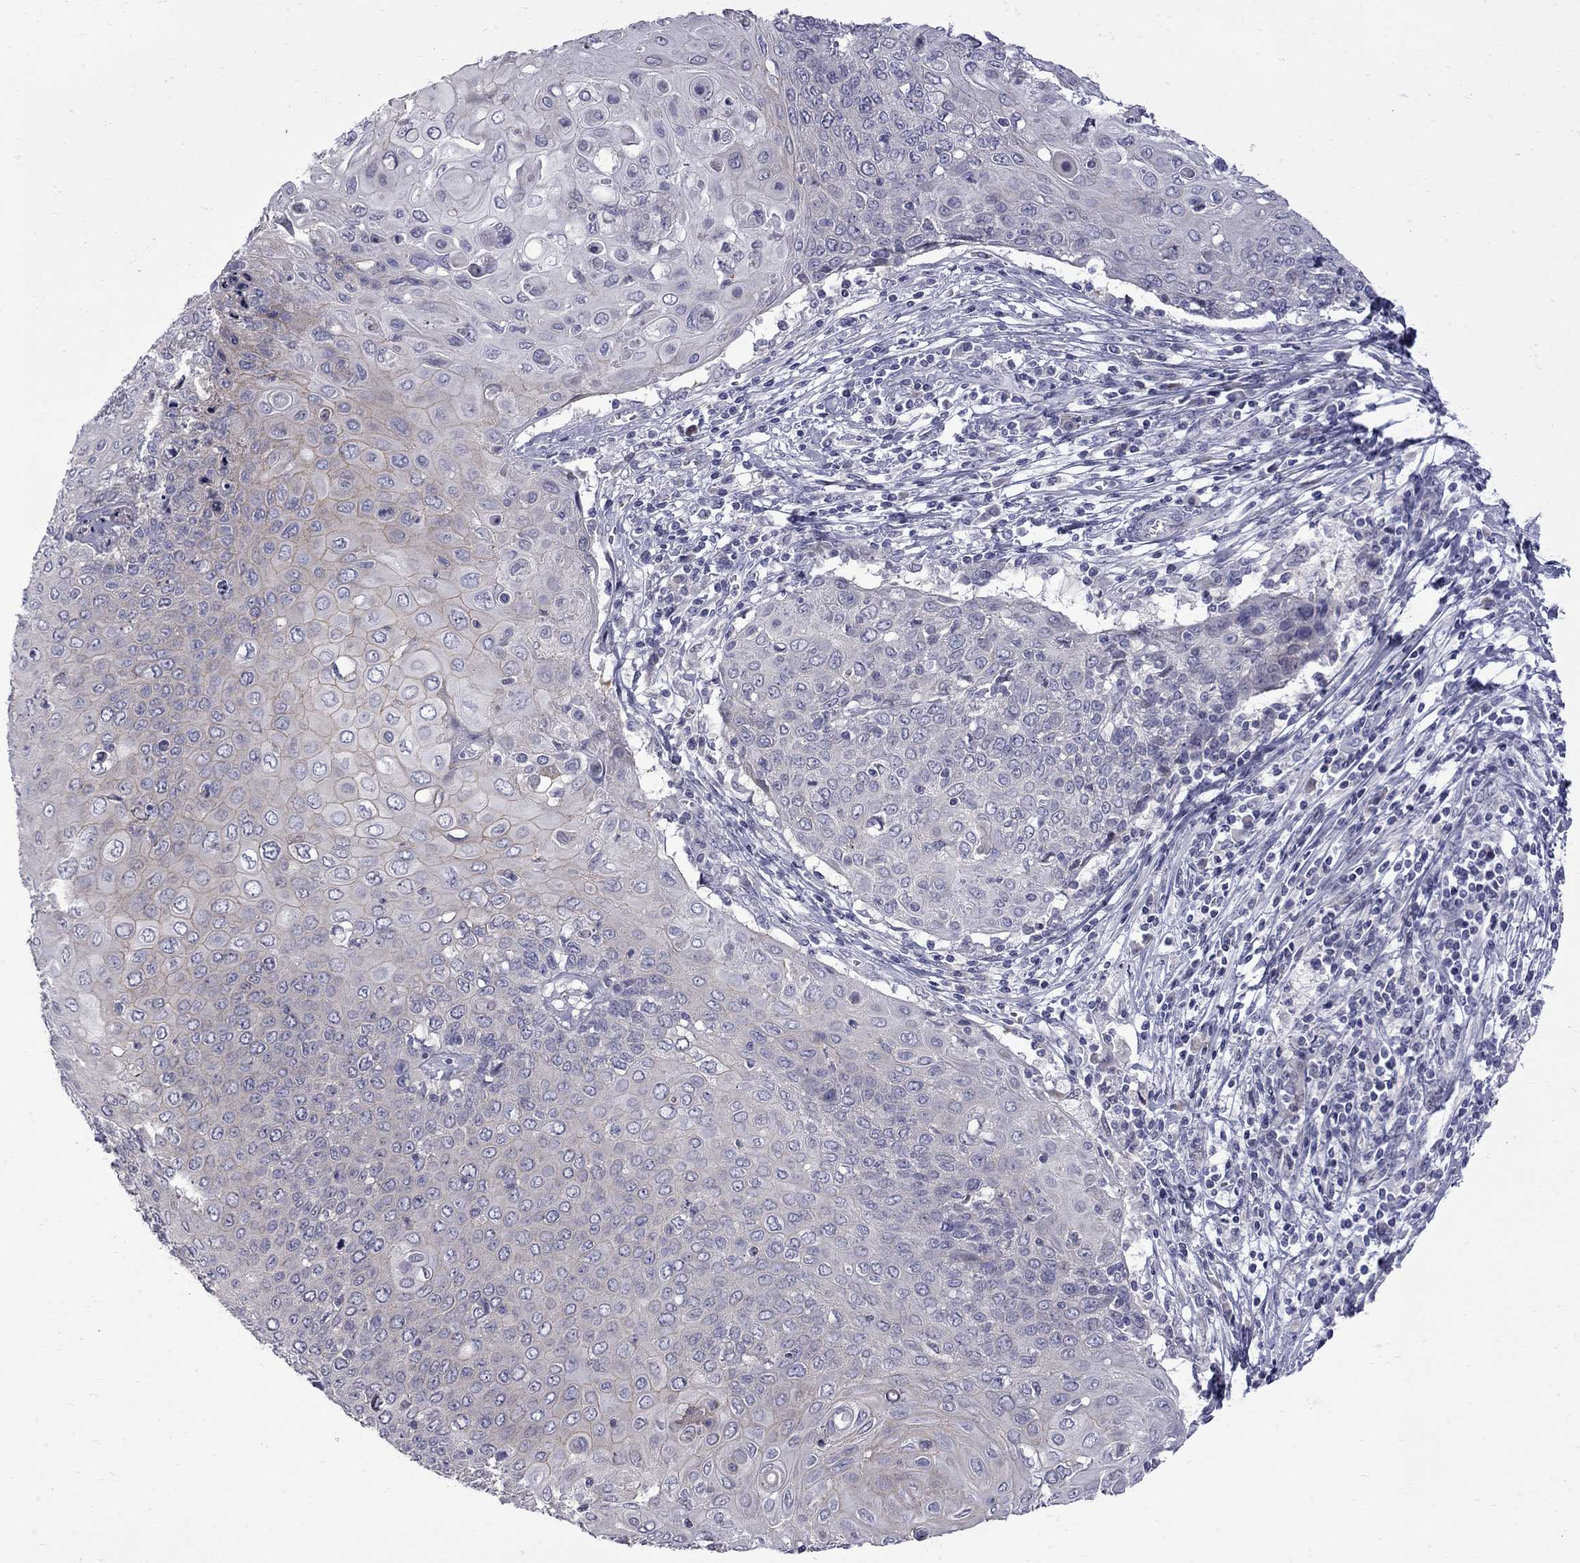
{"staining": {"intensity": "weak", "quantity": "<25%", "location": "cytoplasmic/membranous"}, "tissue": "cervical cancer", "cell_type": "Tumor cells", "image_type": "cancer", "snomed": [{"axis": "morphology", "description": "Squamous cell carcinoma, NOS"}, {"axis": "topography", "description": "Cervix"}], "caption": "Tumor cells show no significant positivity in squamous cell carcinoma (cervical). The staining was performed using DAB (3,3'-diaminobenzidine) to visualize the protein expression in brown, while the nuclei were stained in blue with hematoxylin (Magnification: 20x).", "gene": "NRARP", "patient": {"sex": "female", "age": 39}}